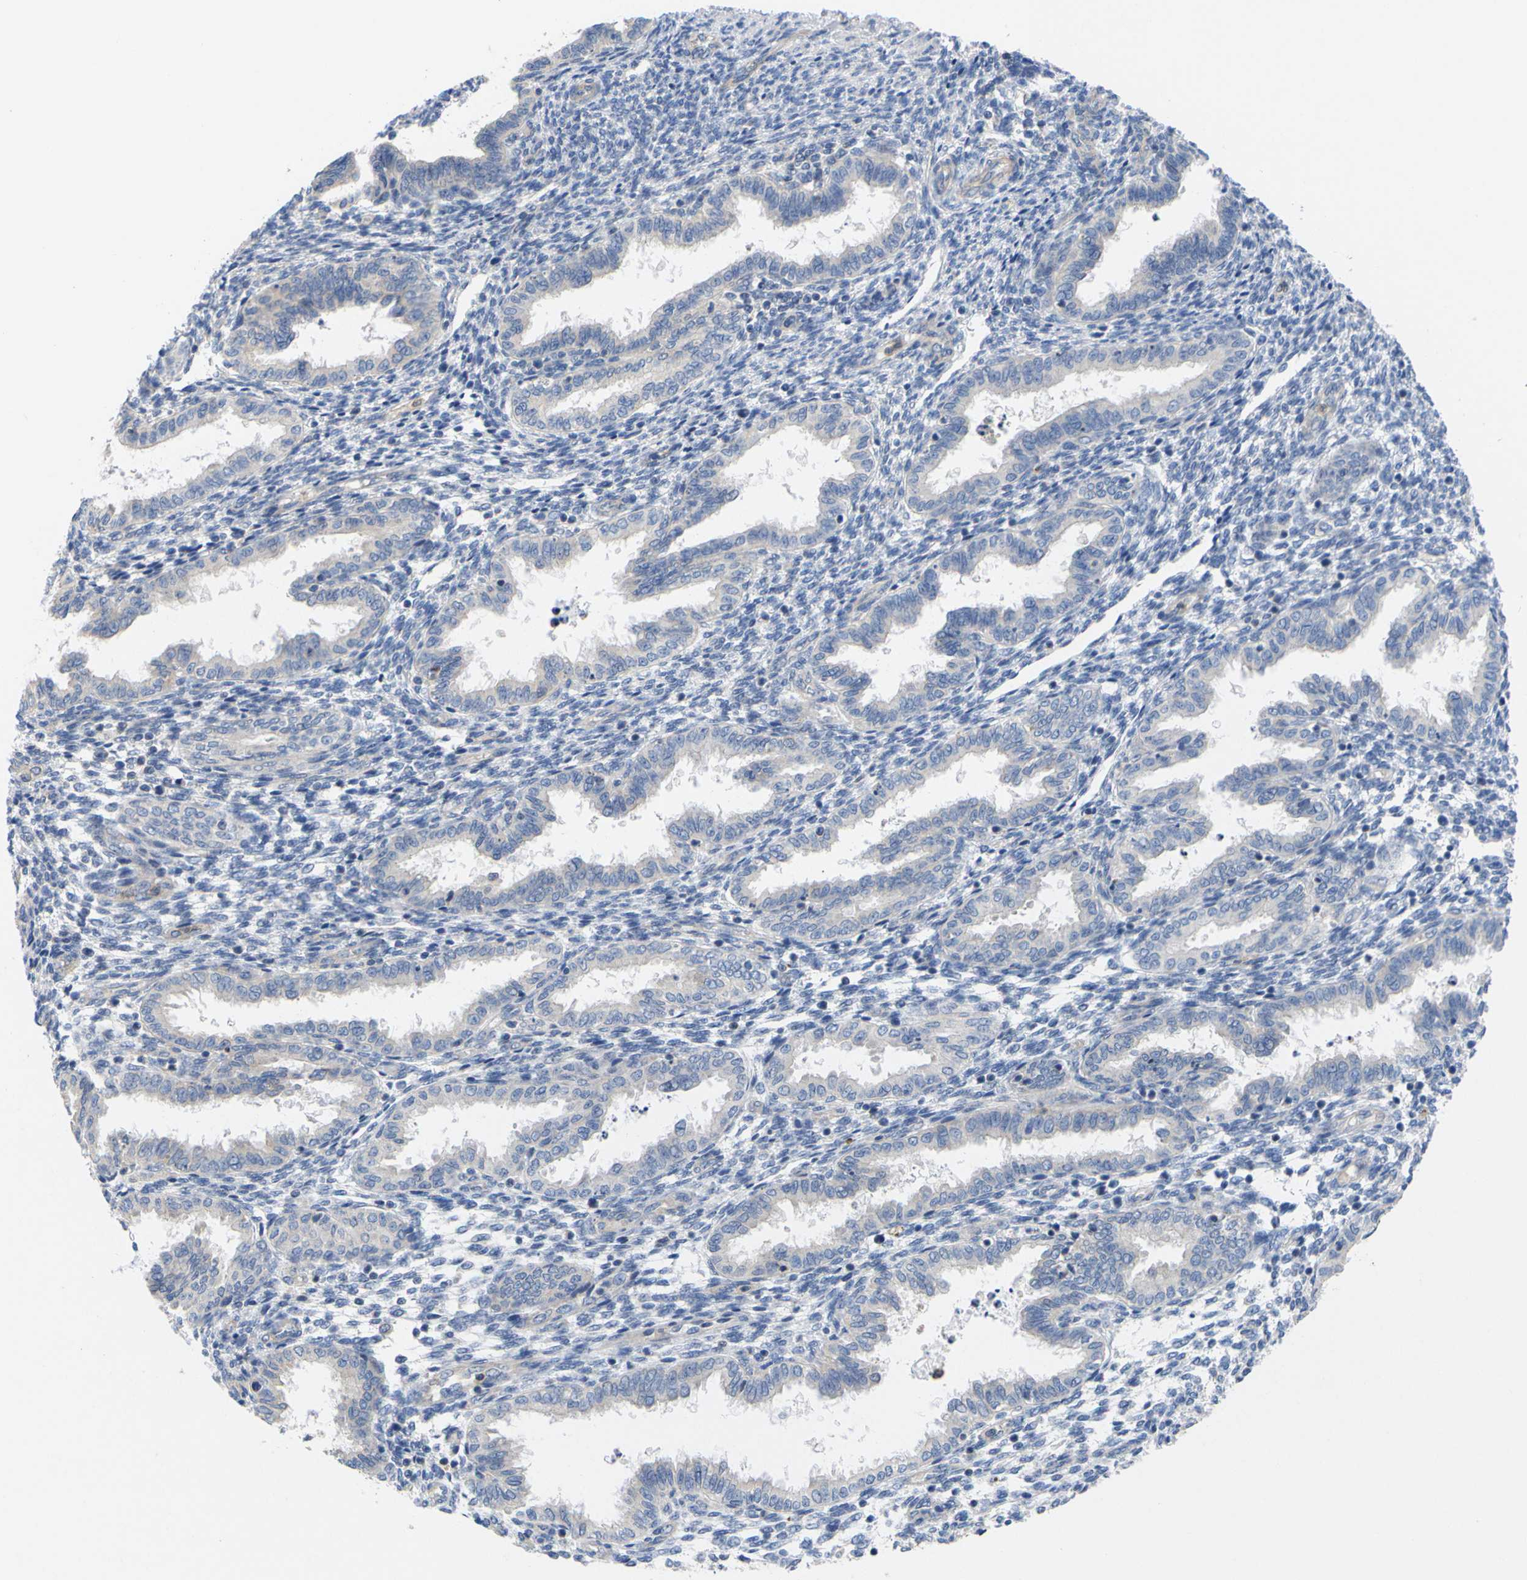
{"staining": {"intensity": "weak", "quantity": "<25%", "location": "cytoplasmic/membranous"}, "tissue": "endometrium", "cell_type": "Cells in endometrial stroma", "image_type": "normal", "snomed": [{"axis": "morphology", "description": "Normal tissue, NOS"}, {"axis": "topography", "description": "Endometrium"}], "caption": "This histopathology image is of unremarkable endometrium stained with immunohistochemistry to label a protein in brown with the nuclei are counter-stained blue. There is no staining in cells in endometrial stroma.", "gene": "USH1C", "patient": {"sex": "female", "age": 33}}